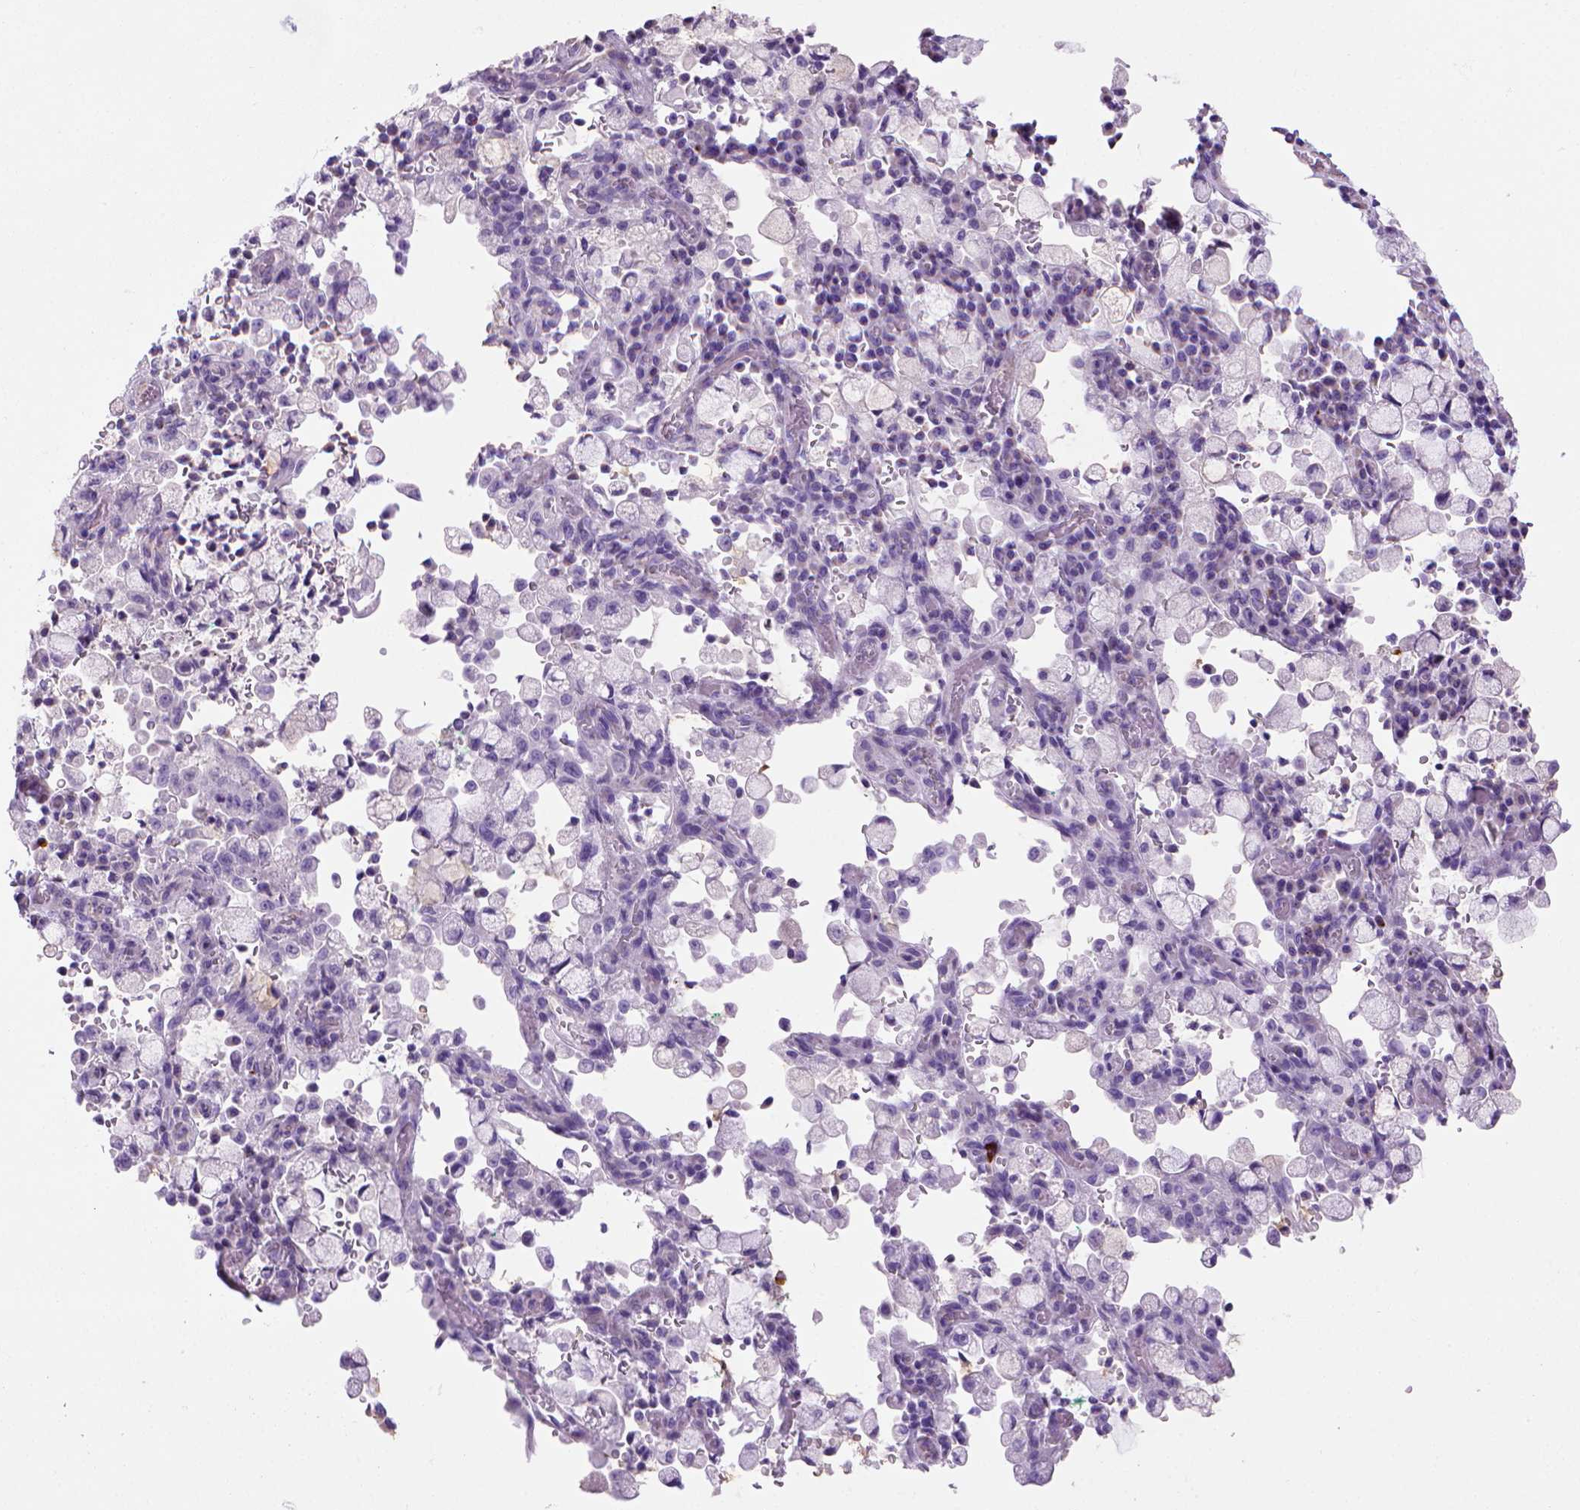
{"staining": {"intensity": "negative", "quantity": "none", "location": "none"}, "tissue": "stomach cancer", "cell_type": "Tumor cells", "image_type": "cancer", "snomed": [{"axis": "morphology", "description": "Adenocarcinoma, NOS"}, {"axis": "topography", "description": "Stomach"}], "caption": "The micrograph displays no staining of tumor cells in stomach cancer (adenocarcinoma).", "gene": "ARHGEF33", "patient": {"sex": "male", "age": 58}}